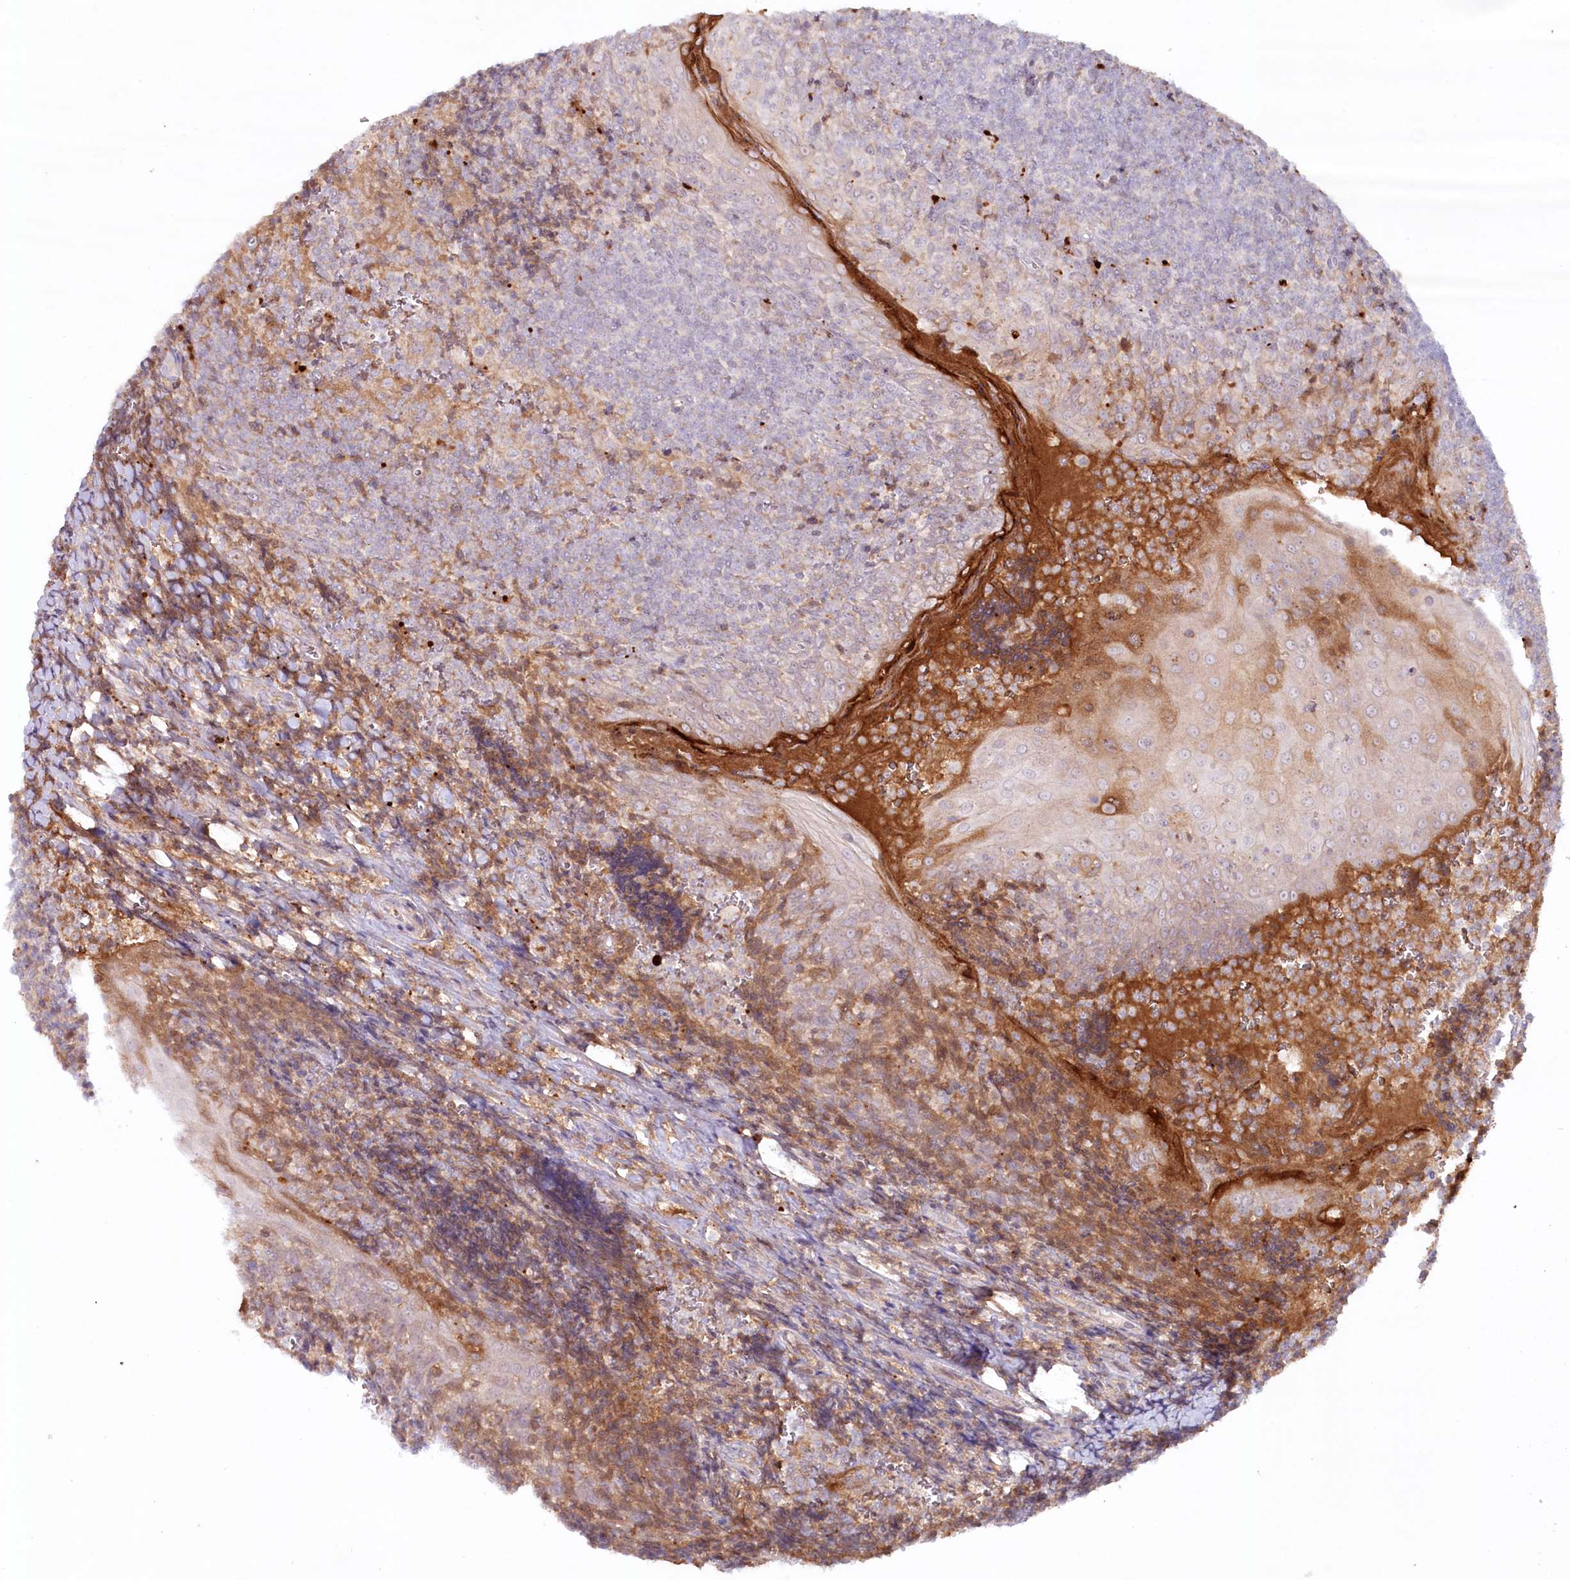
{"staining": {"intensity": "negative", "quantity": "none", "location": "none"}, "tissue": "tonsil", "cell_type": "Germinal center cells", "image_type": "normal", "snomed": [{"axis": "morphology", "description": "Normal tissue, NOS"}, {"axis": "topography", "description": "Tonsil"}], "caption": "The photomicrograph displays no significant expression in germinal center cells of tonsil. The staining was performed using DAB to visualize the protein expression in brown, while the nuclei were stained in blue with hematoxylin (Magnification: 20x).", "gene": "PSAPL1", "patient": {"sex": "male", "age": 27}}